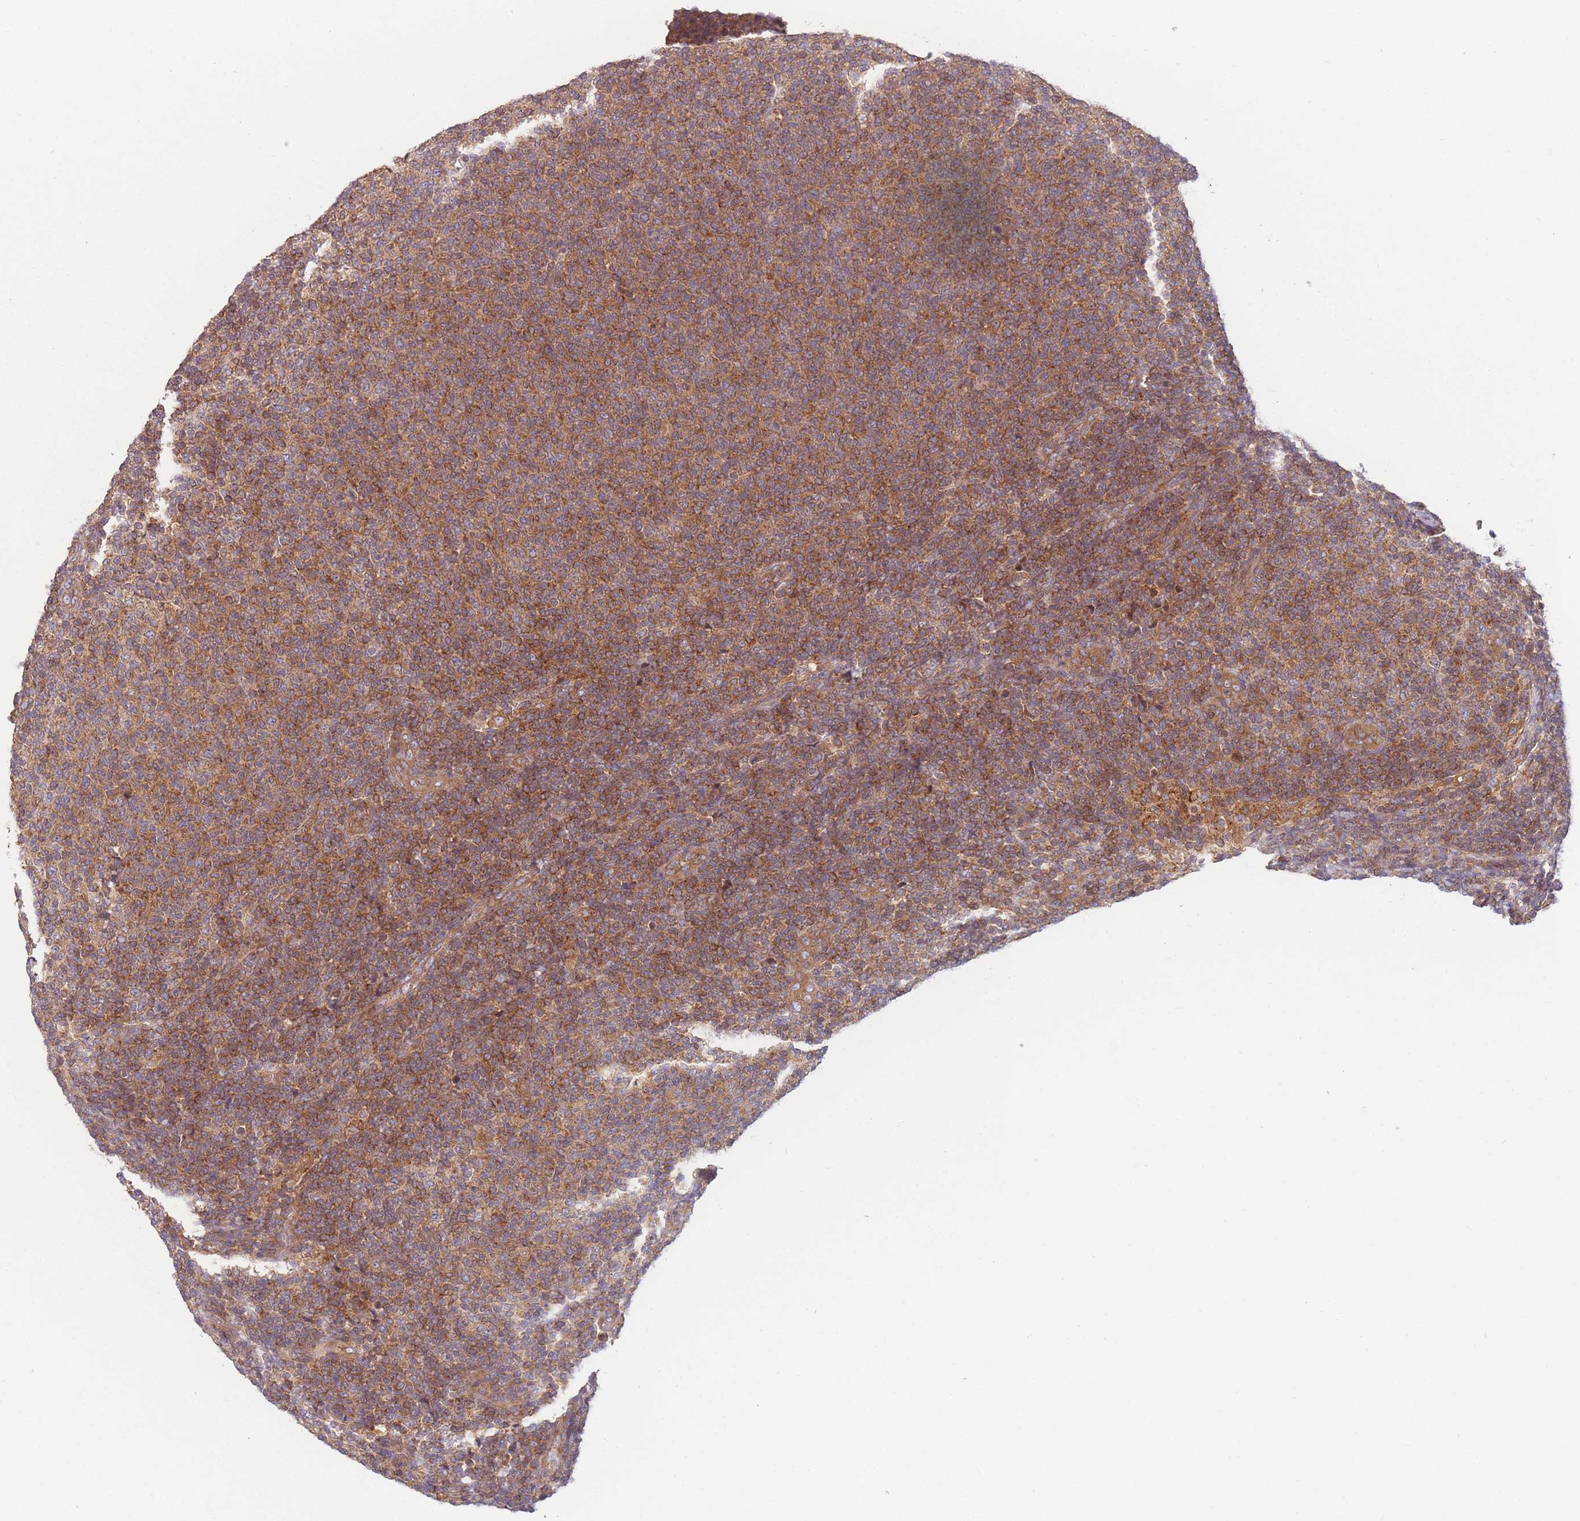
{"staining": {"intensity": "moderate", "quantity": ">75%", "location": "cytoplasmic/membranous"}, "tissue": "lymphoma", "cell_type": "Tumor cells", "image_type": "cancer", "snomed": [{"axis": "morphology", "description": "Malignant lymphoma, non-Hodgkin's type, Low grade"}, {"axis": "topography", "description": "Lymph node"}], "caption": "Immunohistochemistry (IHC) micrograph of neoplastic tissue: low-grade malignant lymphoma, non-Hodgkin's type stained using immunohistochemistry reveals medium levels of moderate protein expression localized specifically in the cytoplasmic/membranous of tumor cells, appearing as a cytoplasmic/membranous brown color.", "gene": "WASHC2A", "patient": {"sex": "male", "age": 66}}